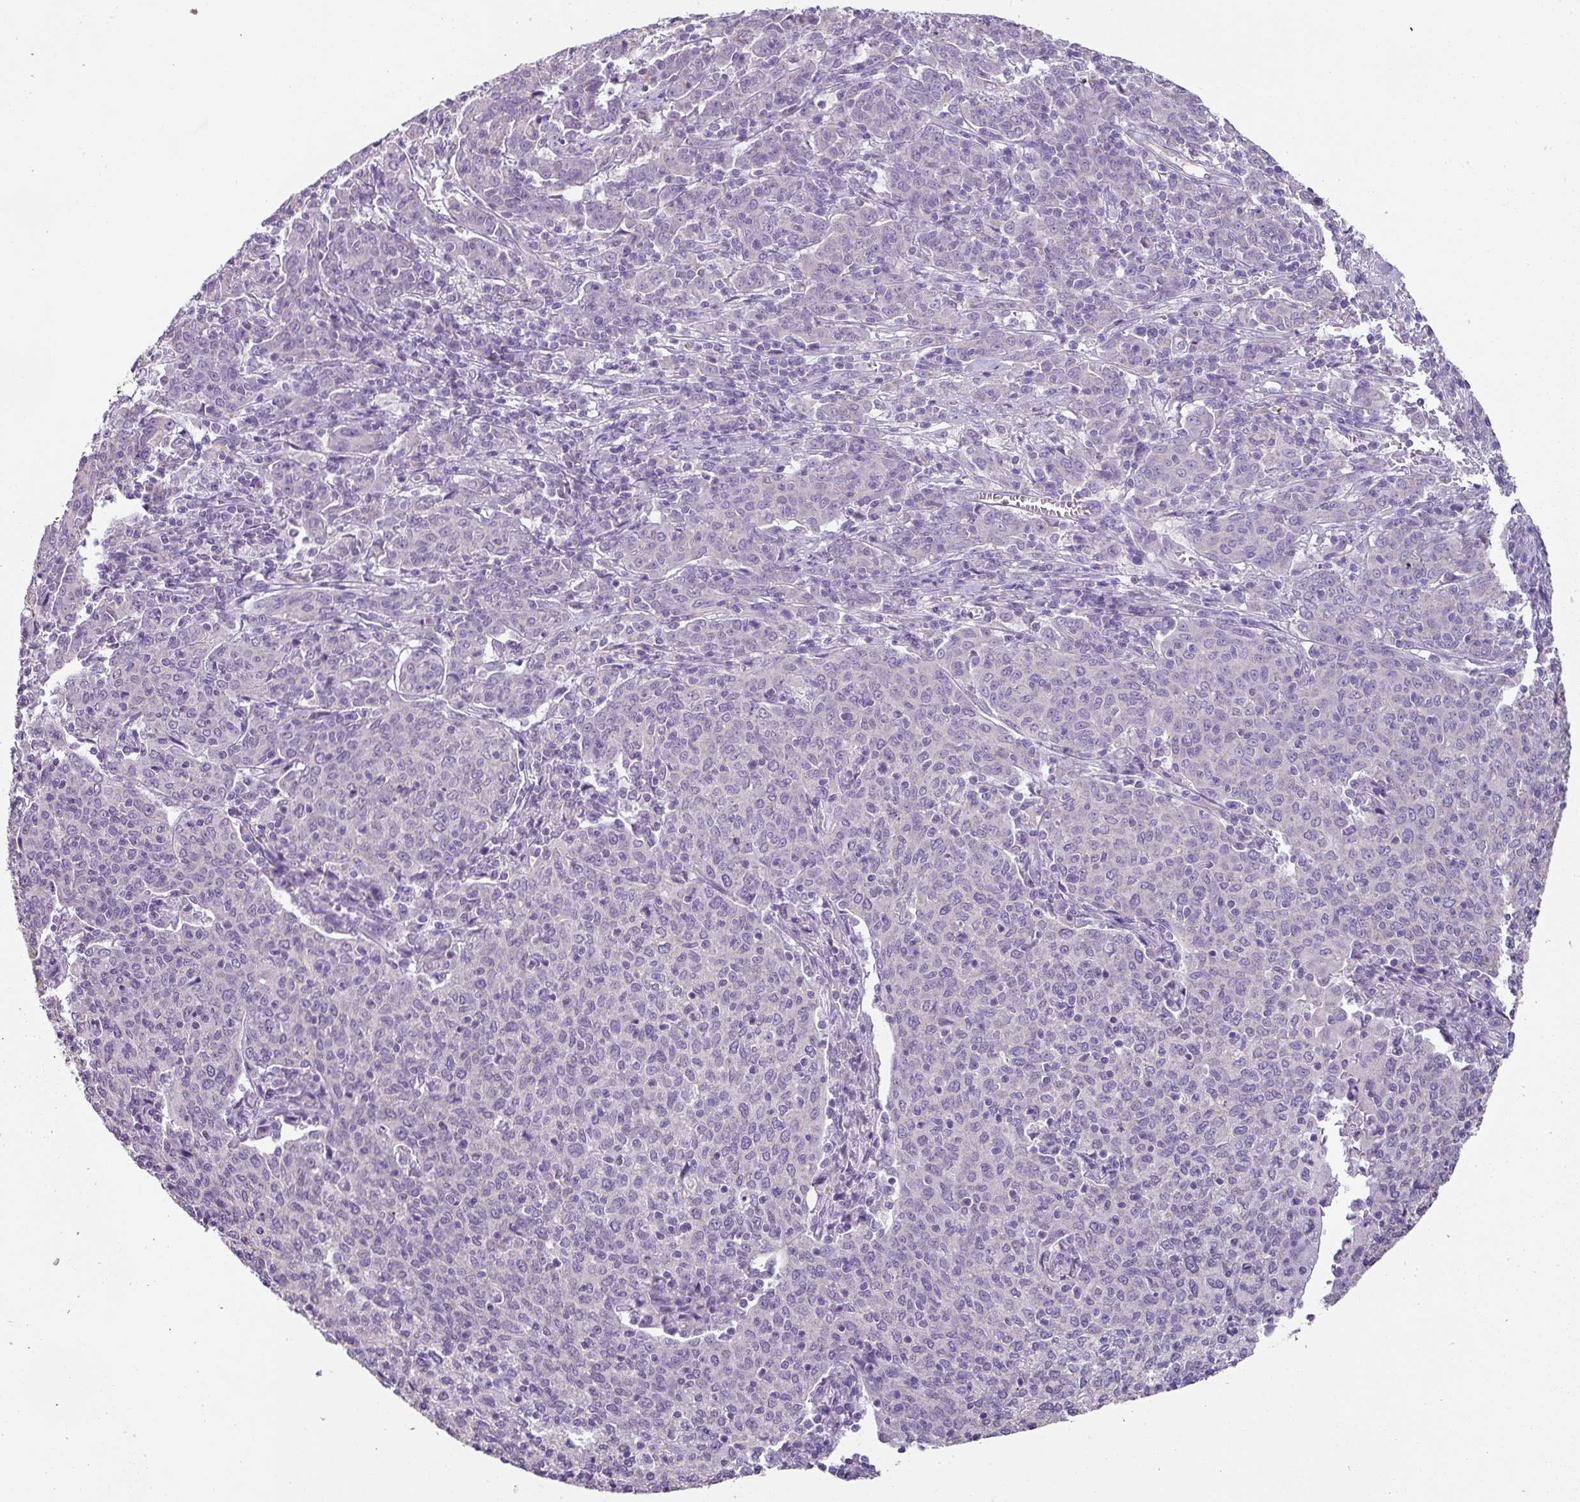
{"staining": {"intensity": "negative", "quantity": "none", "location": "none"}, "tissue": "cervical cancer", "cell_type": "Tumor cells", "image_type": "cancer", "snomed": [{"axis": "morphology", "description": "Squamous cell carcinoma, NOS"}, {"axis": "topography", "description": "Cervix"}], "caption": "IHC photomicrograph of neoplastic tissue: cervical cancer (squamous cell carcinoma) stained with DAB (3,3'-diaminobenzidine) exhibits no significant protein positivity in tumor cells. The staining was performed using DAB (3,3'-diaminobenzidine) to visualize the protein expression in brown, while the nuclei were stained in blue with hematoxylin (Magnification: 20x).", "gene": "PALS2", "patient": {"sex": "female", "age": 67}}